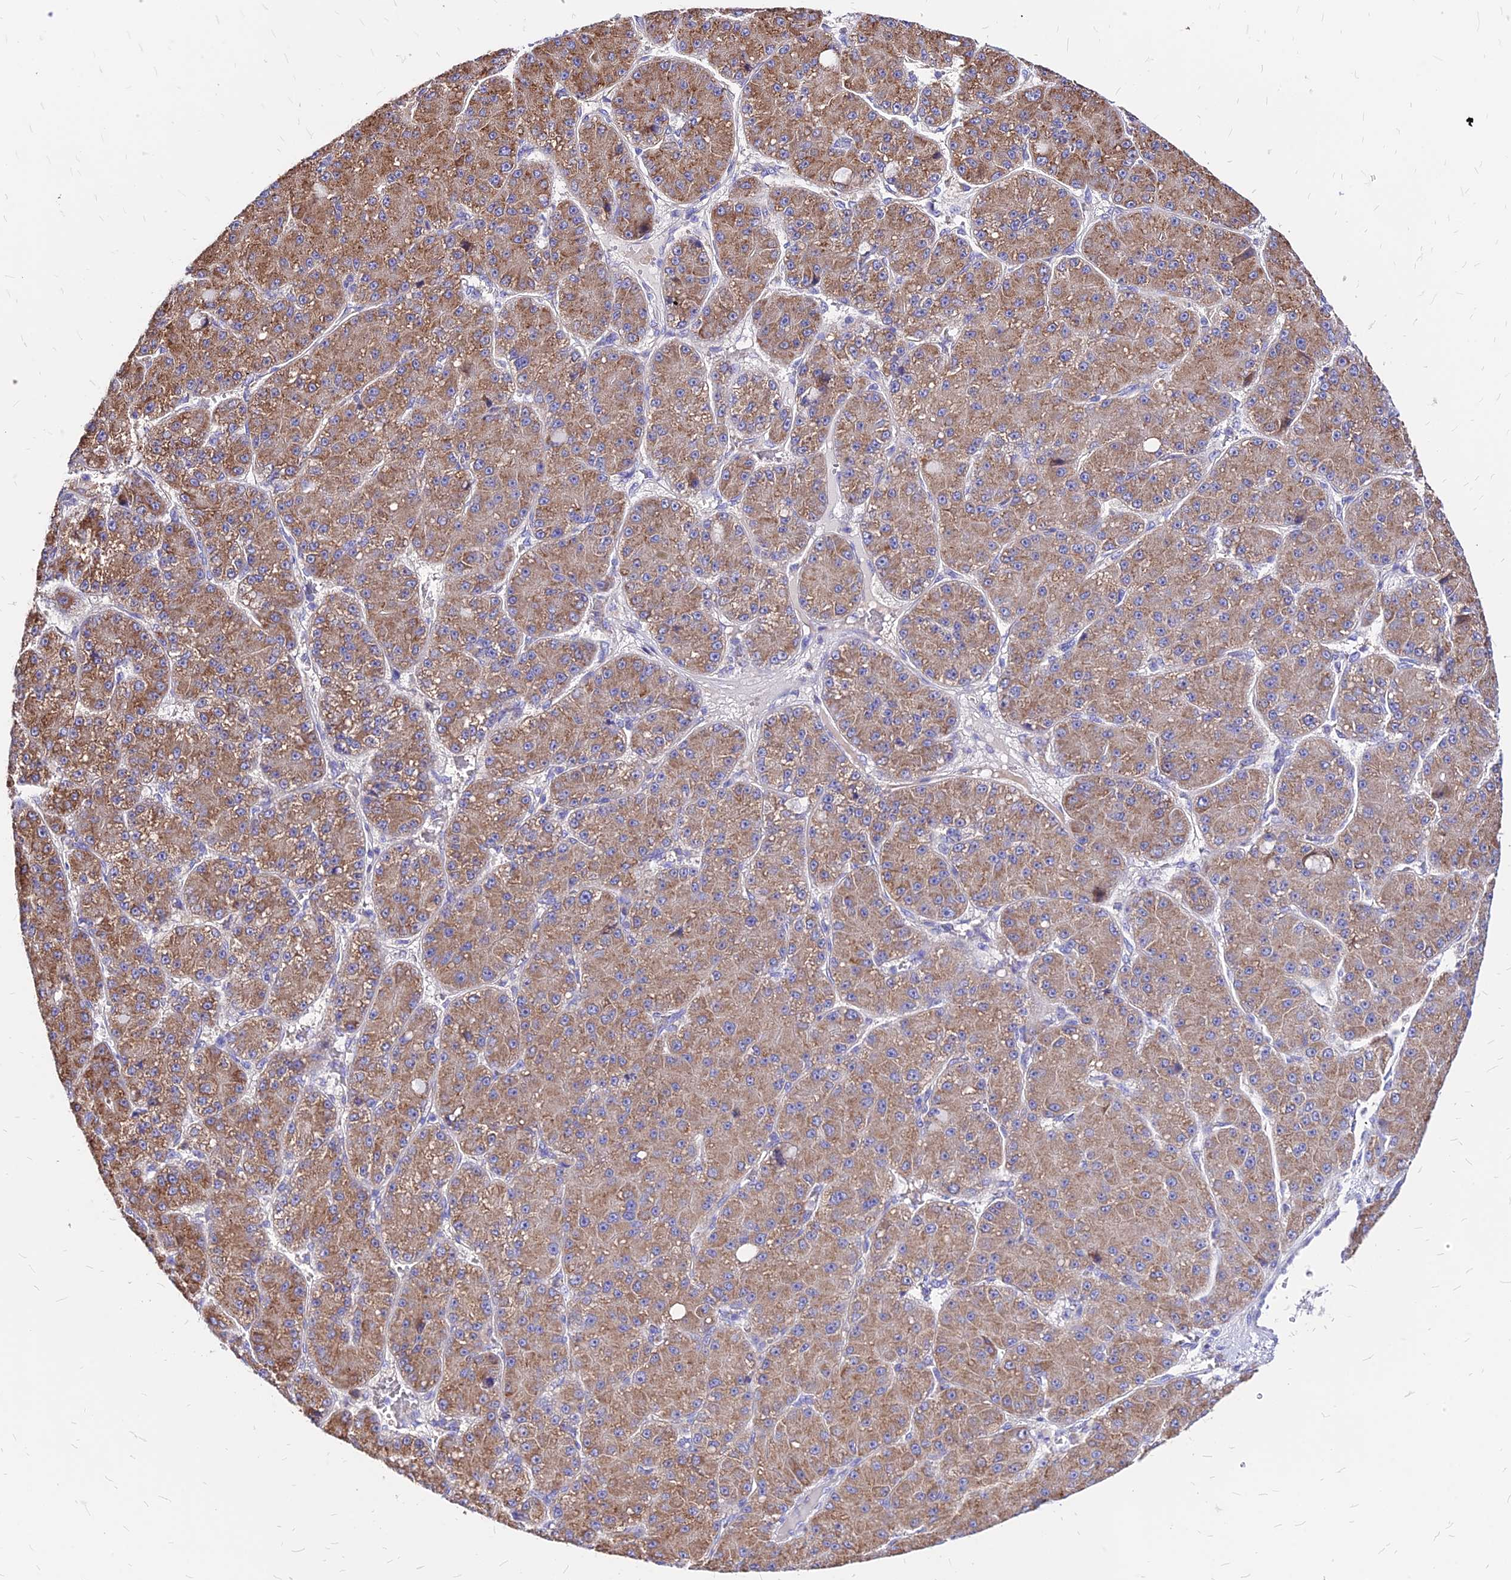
{"staining": {"intensity": "moderate", "quantity": ">75%", "location": "cytoplasmic/membranous"}, "tissue": "liver cancer", "cell_type": "Tumor cells", "image_type": "cancer", "snomed": [{"axis": "morphology", "description": "Carcinoma, Hepatocellular, NOS"}, {"axis": "topography", "description": "Liver"}], "caption": "Liver hepatocellular carcinoma was stained to show a protein in brown. There is medium levels of moderate cytoplasmic/membranous staining in approximately >75% of tumor cells.", "gene": "MRPL3", "patient": {"sex": "male", "age": 67}}